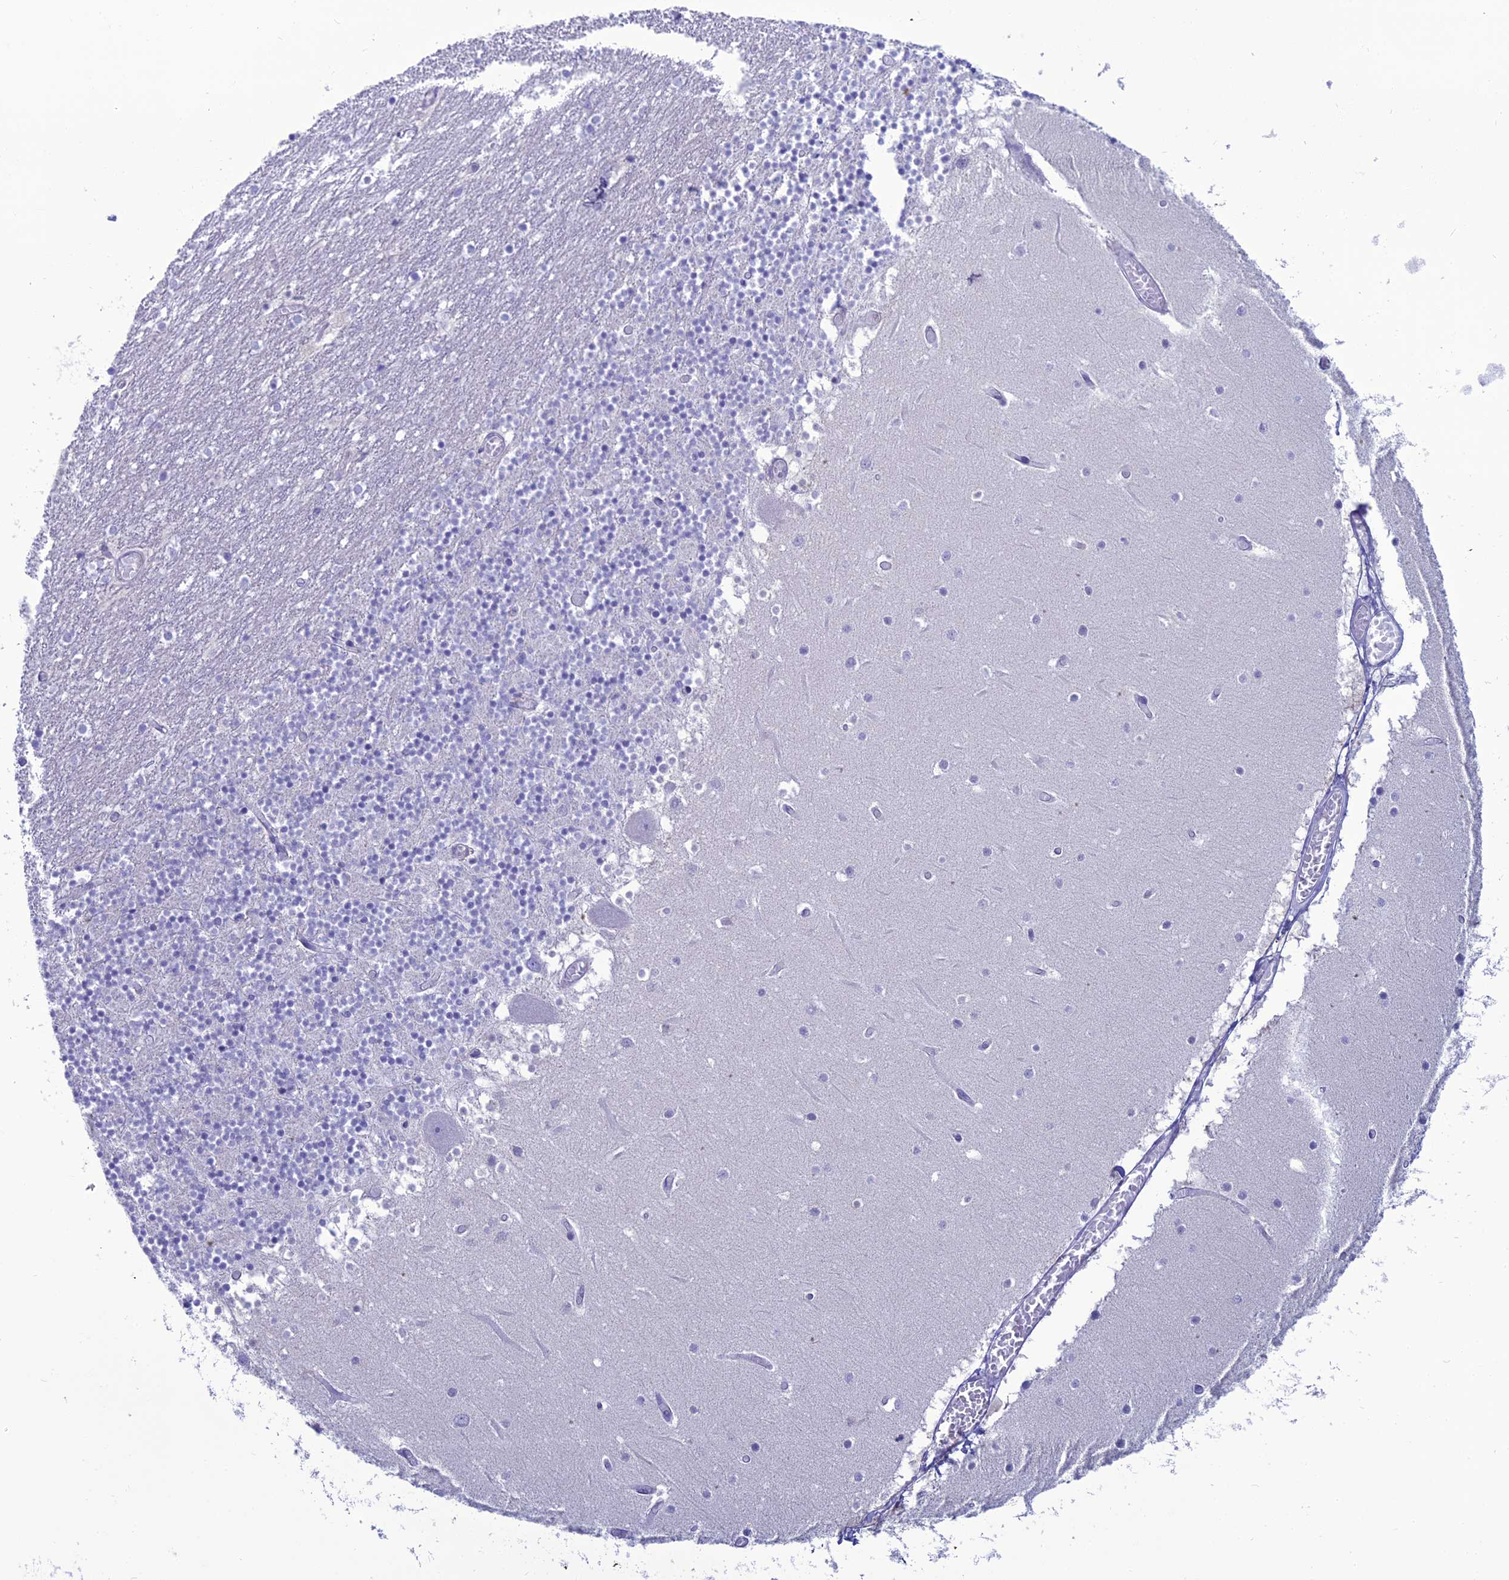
{"staining": {"intensity": "negative", "quantity": "none", "location": "none"}, "tissue": "cerebellum", "cell_type": "Cells in granular layer", "image_type": "normal", "snomed": [{"axis": "morphology", "description": "Normal tissue, NOS"}, {"axis": "topography", "description": "Cerebellum"}], "caption": "There is no significant expression in cells in granular layer of cerebellum. Nuclei are stained in blue.", "gene": "GNPNAT1", "patient": {"sex": "female", "age": 28}}